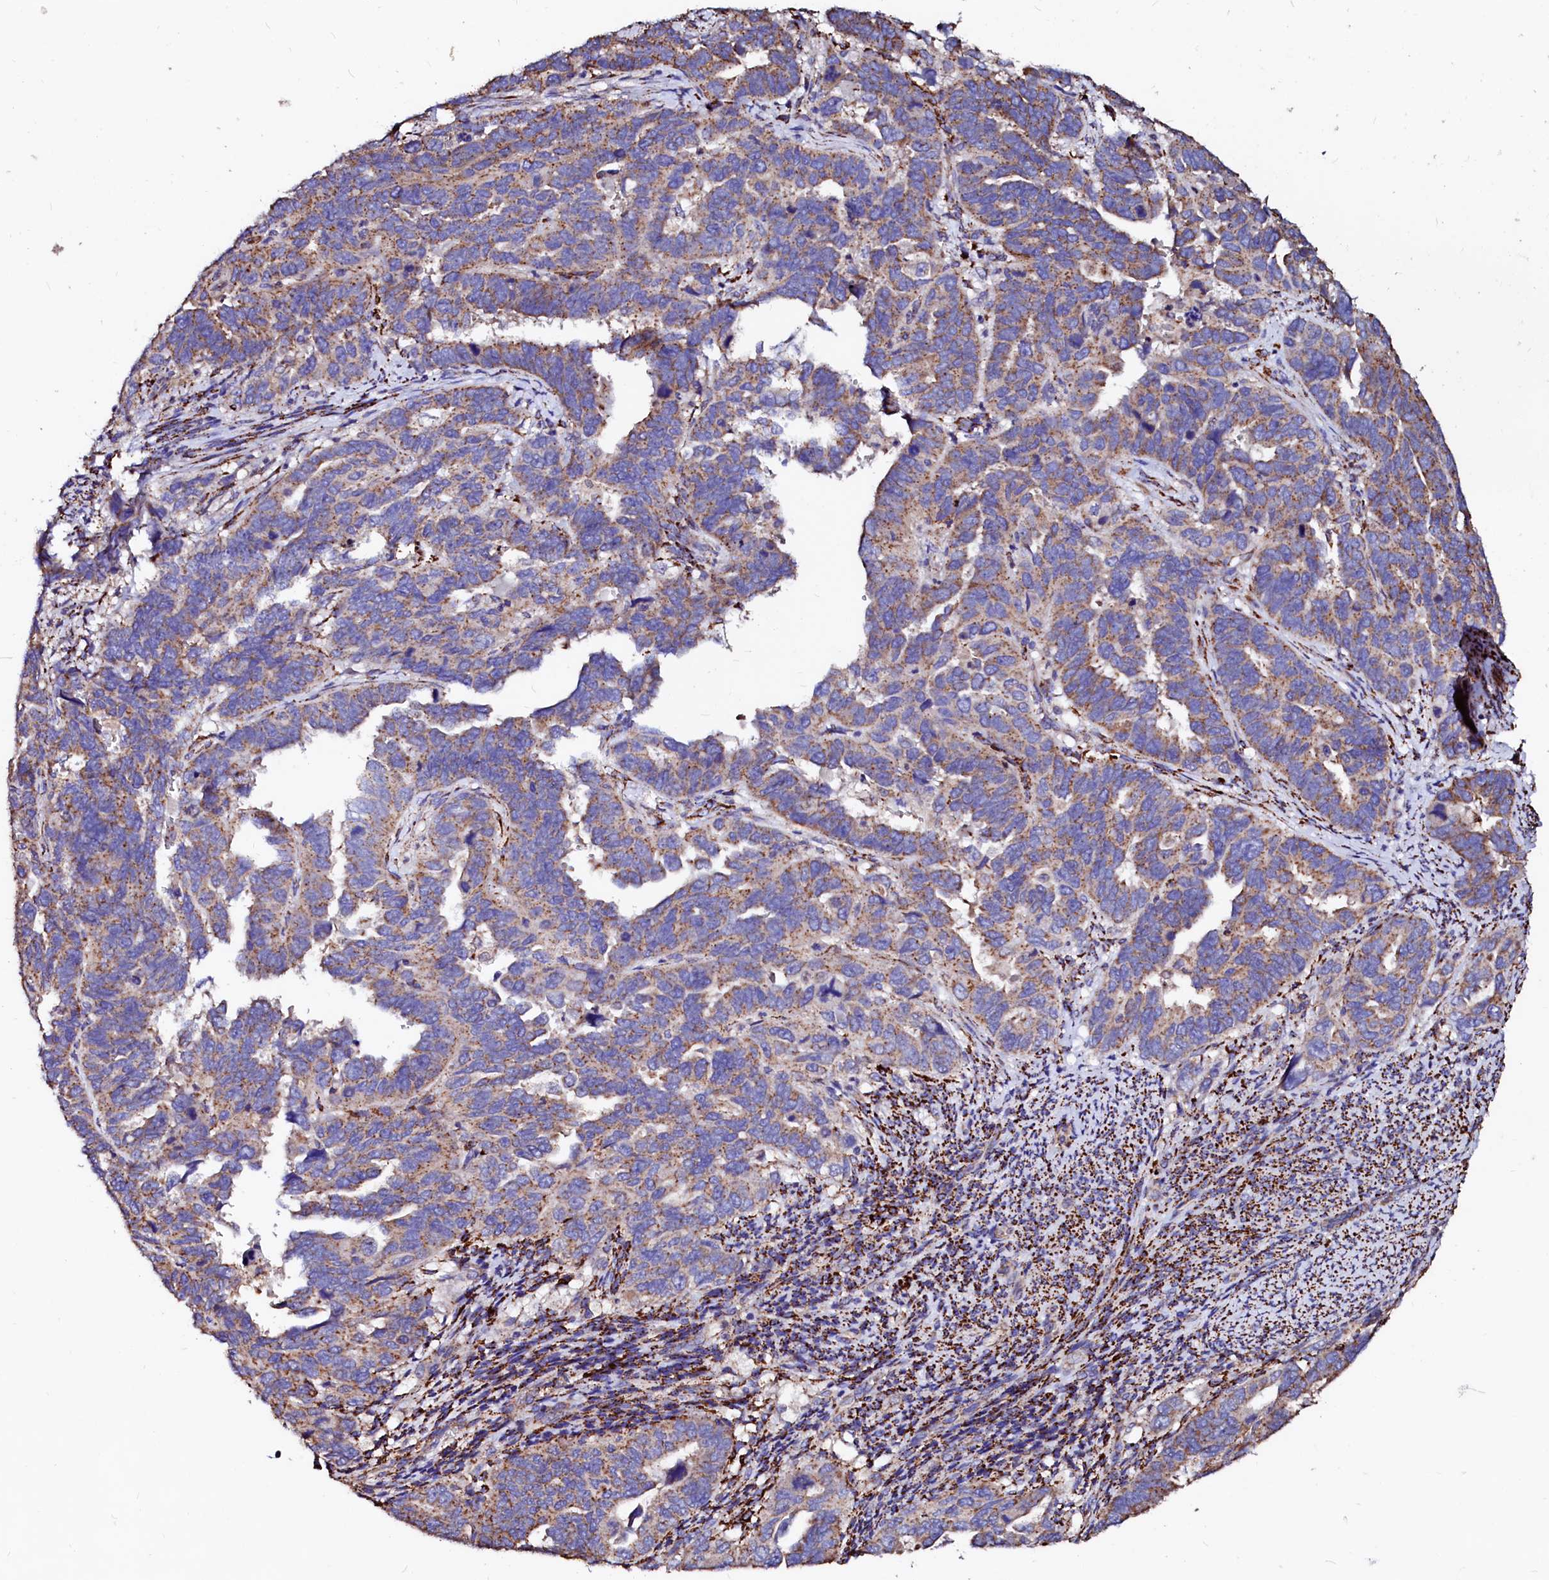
{"staining": {"intensity": "moderate", "quantity": ">75%", "location": "cytoplasmic/membranous"}, "tissue": "endometrial cancer", "cell_type": "Tumor cells", "image_type": "cancer", "snomed": [{"axis": "morphology", "description": "Adenocarcinoma, NOS"}, {"axis": "topography", "description": "Endometrium"}], "caption": "Immunohistochemistry image of neoplastic tissue: human endometrial cancer (adenocarcinoma) stained using immunohistochemistry demonstrates medium levels of moderate protein expression localized specifically in the cytoplasmic/membranous of tumor cells, appearing as a cytoplasmic/membranous brown color.", "gene": "MAOB", "patient": {"sex": "female", "age": 65}}